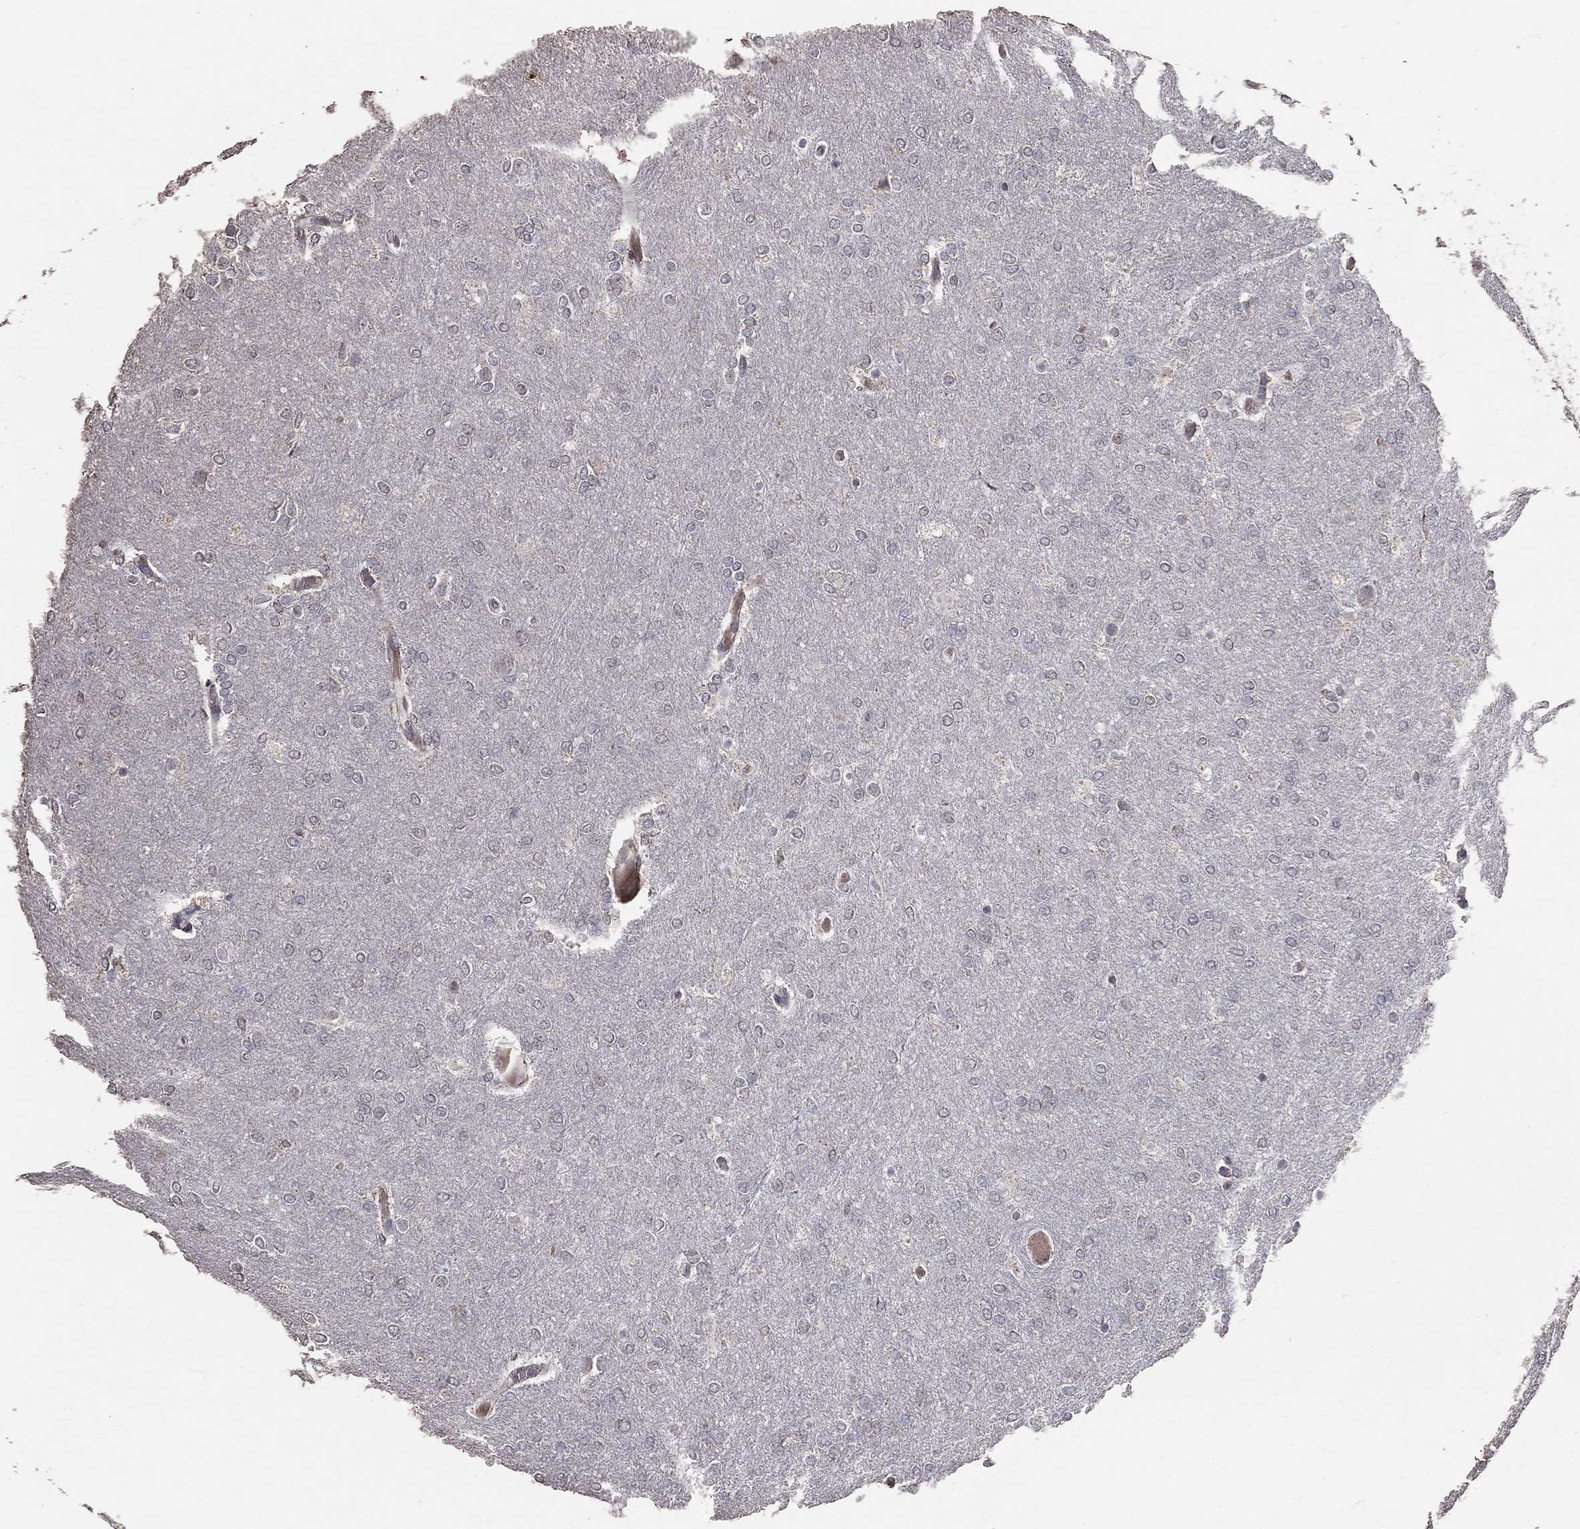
{"staining": {"intensity": "negative", "quantity": "none", "location": "none"}, "tissue": "glioma", "cell_type": "Tumor cells", "image_type": "cancer", "snomed": [{"axis": "morphology", "description": "Glioma, malignant, High grade"}, {"axis": "topography", "description": "Brain"}], "caption": "Tumor cells are negative for brown protein staining in glioma.", "gene": "LY6K", "patient": {"sex": "female", "age": 61}}